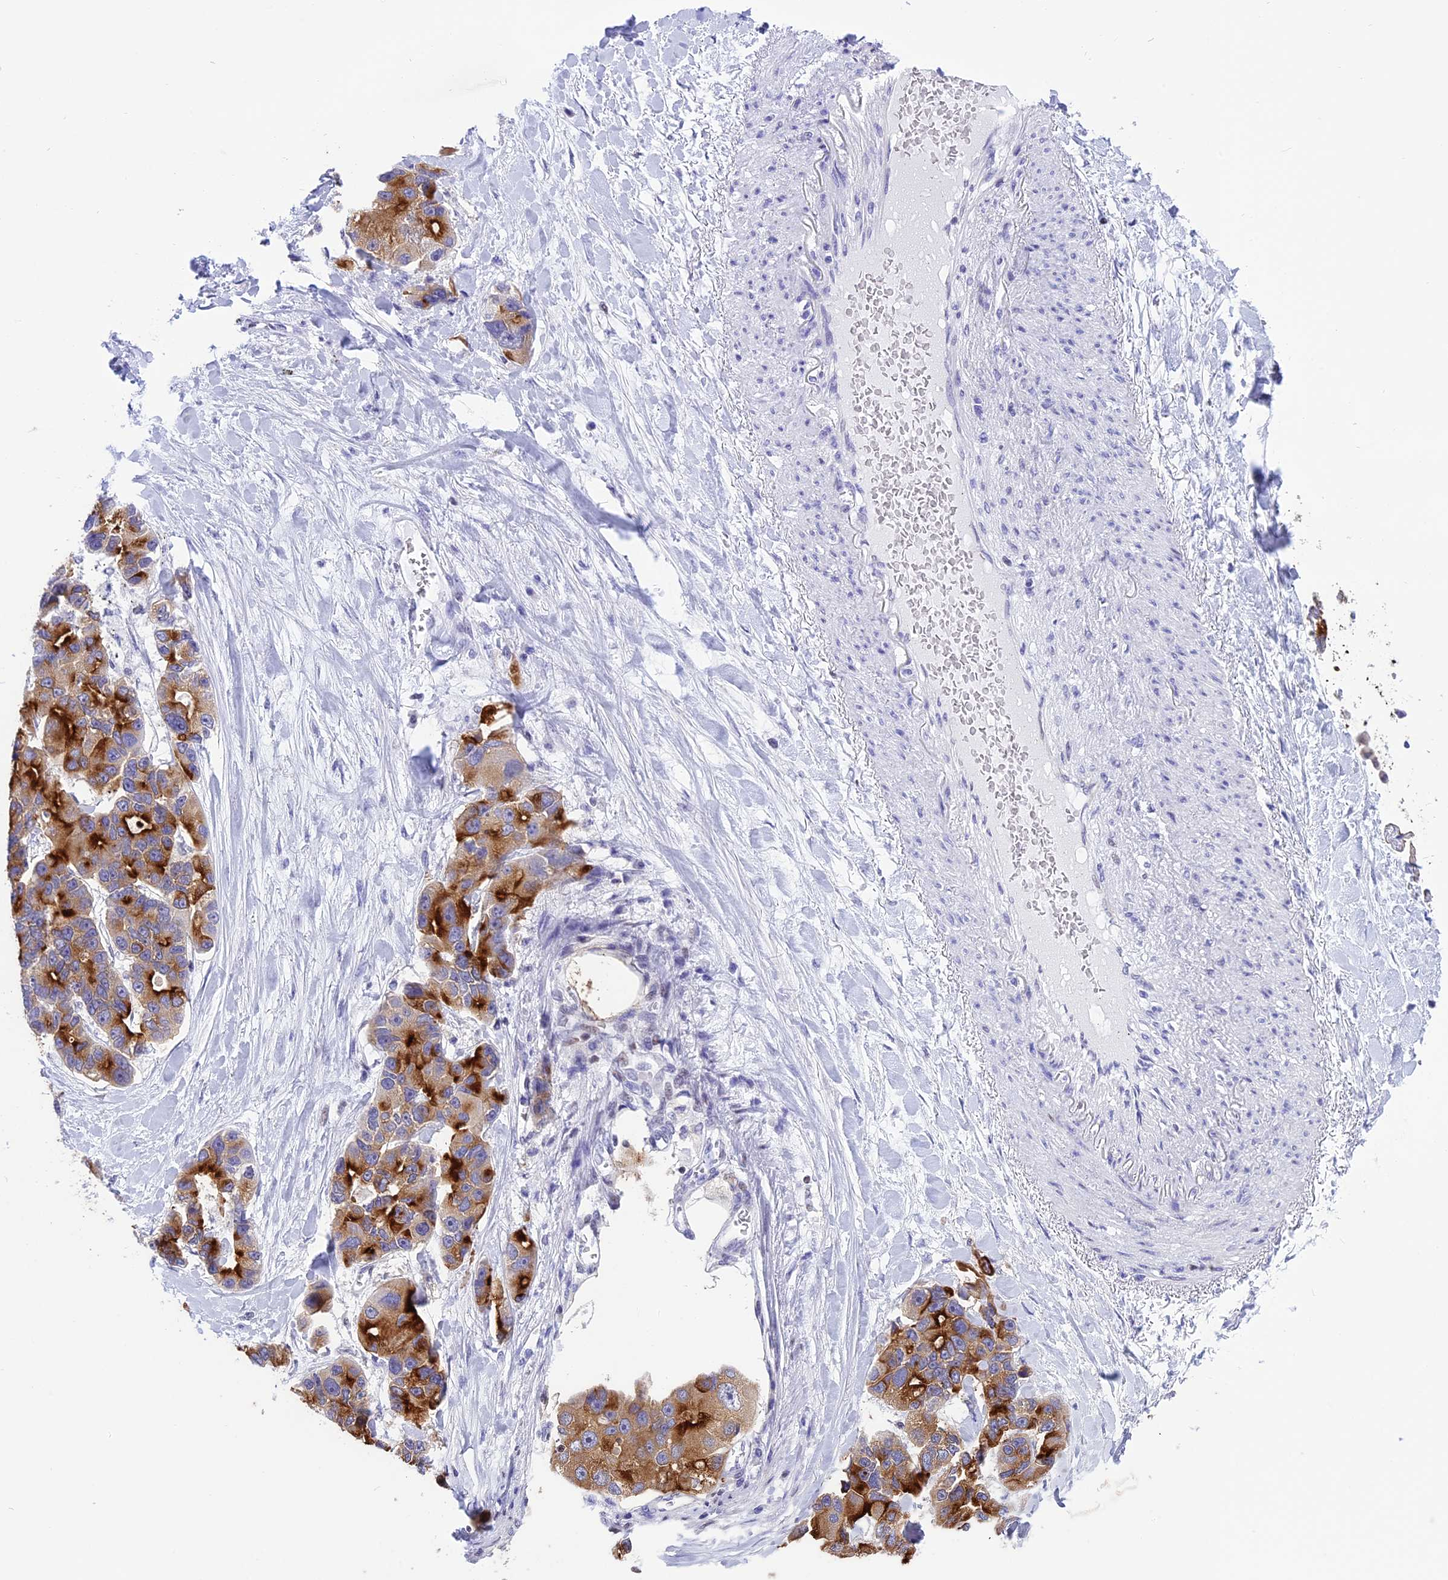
{"staining": {"intensity": "strong", "quantity": ">75%", "location": "cytoplasmic/membranous"}, "tissue": "lung cancer", "cell_type": "Tumor cells", "image_type": "cancer", "snomed": [{"axis": "morphology", "description": "Adenocarcinoma, NOS"}, {"axis": "topography", "description": "Lung"}], "caption": "Lung cancer (adenocarcinoma) stained with a brown dye shows strong cytoplasmic/membranous positive staining in approximately >75% of tumor cells.", "gene": "SPIRE2", "patient": {"sex": "female", "age": 54}}